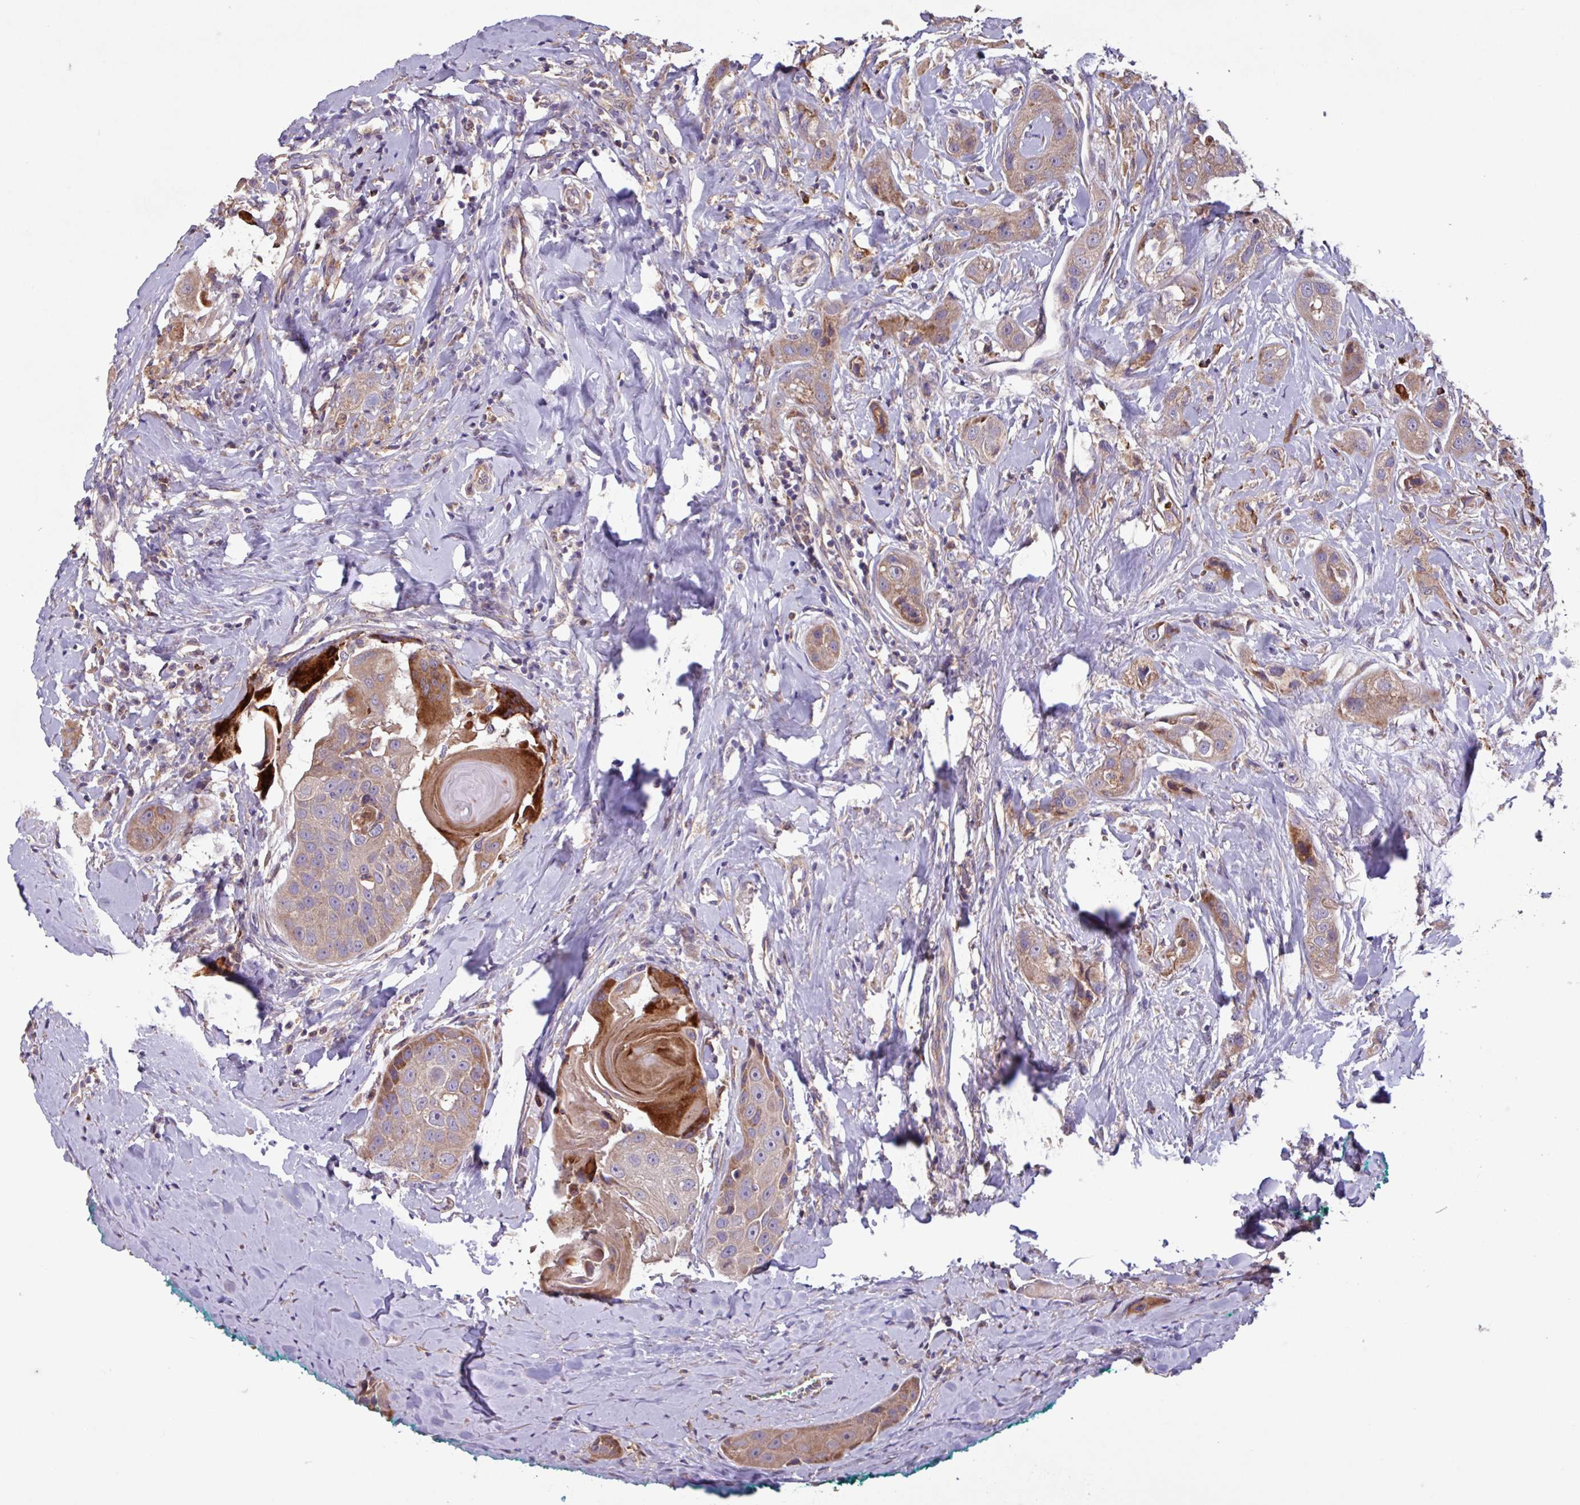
{"staining": {"intensity": "moderate", "quantity": "25%-75%", "location": "cytoplasmic/membranous"}, "tissue": "head and neck cancer", "cell_type": "Tumor cells", "image_type": "cancer", "snomed": [{"axis": "morphology", "description": "Normal tissue, NOS"}, {"axis": "morphology", "description": "Squamous cell carcinoma, NOS"}, {"axis": "topography", "description": "Skeletal muscle"}, {"axis": "topography", "description": "Head-Neck"}], "caption": "About 25%-75% of tumor cells in human head and neck squamous cell carcinoma exhibit moderate cytoplasmic/membranous protein positivity as visualized by brown immunohistochemical staining.", "gene": "PTPRQ", "patient": {"sex": "male", "age": 51}}